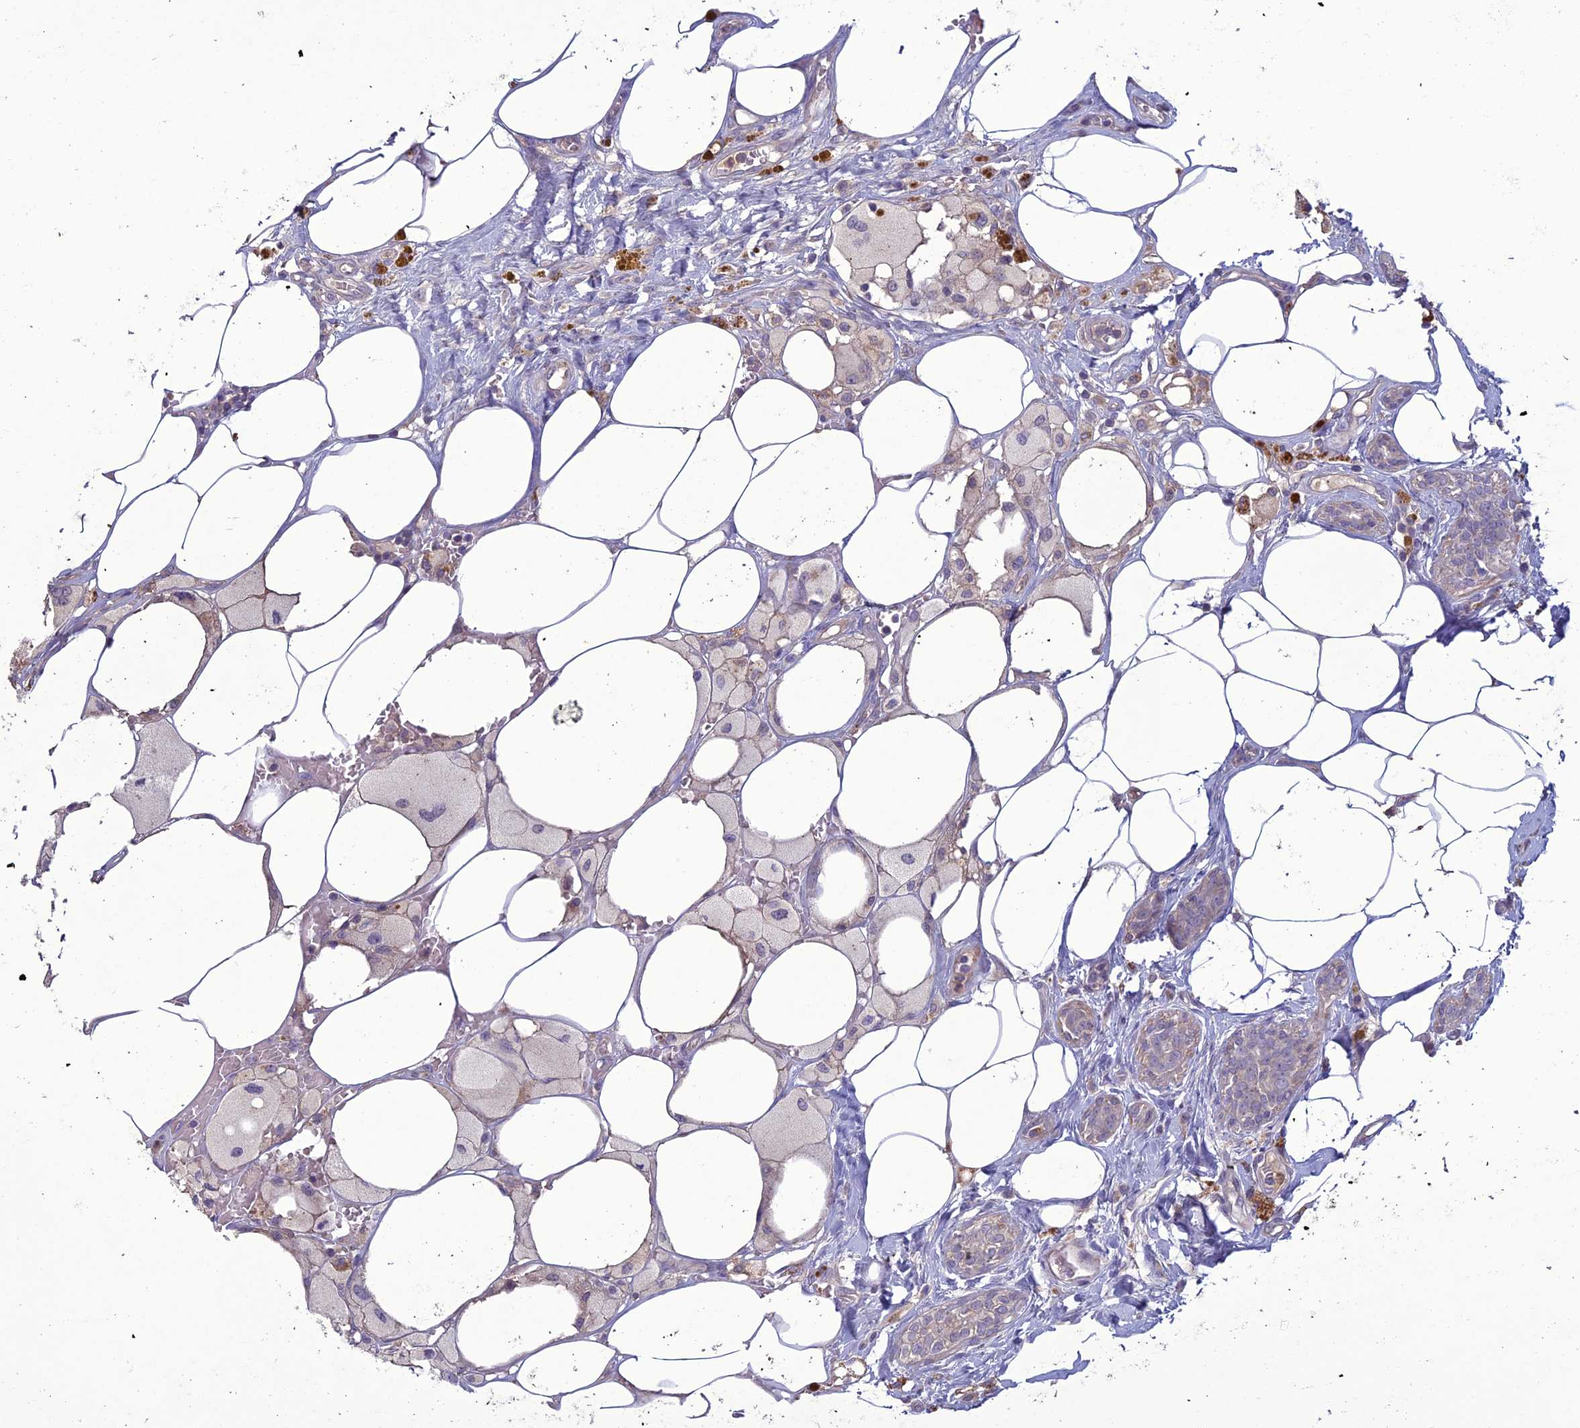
{"staining": {"intensity": "negative", "quantity": "none", "location": "none"}, "tissue": "breast cancer", "cell_type": "Tumor cells", "image_type": "cancer", "snomed": [{"axis": "morphology", "description": "Lobular carcinoma"}, {"axis": "topography", "description": "Breast"}], "caption": "IHC histopathology image of breast cancer stained for a protein (brown), which demonstrates no expression in tumor cells.", "gene": "C2orf76", "patient": {"sex": "female", "age": 58}}